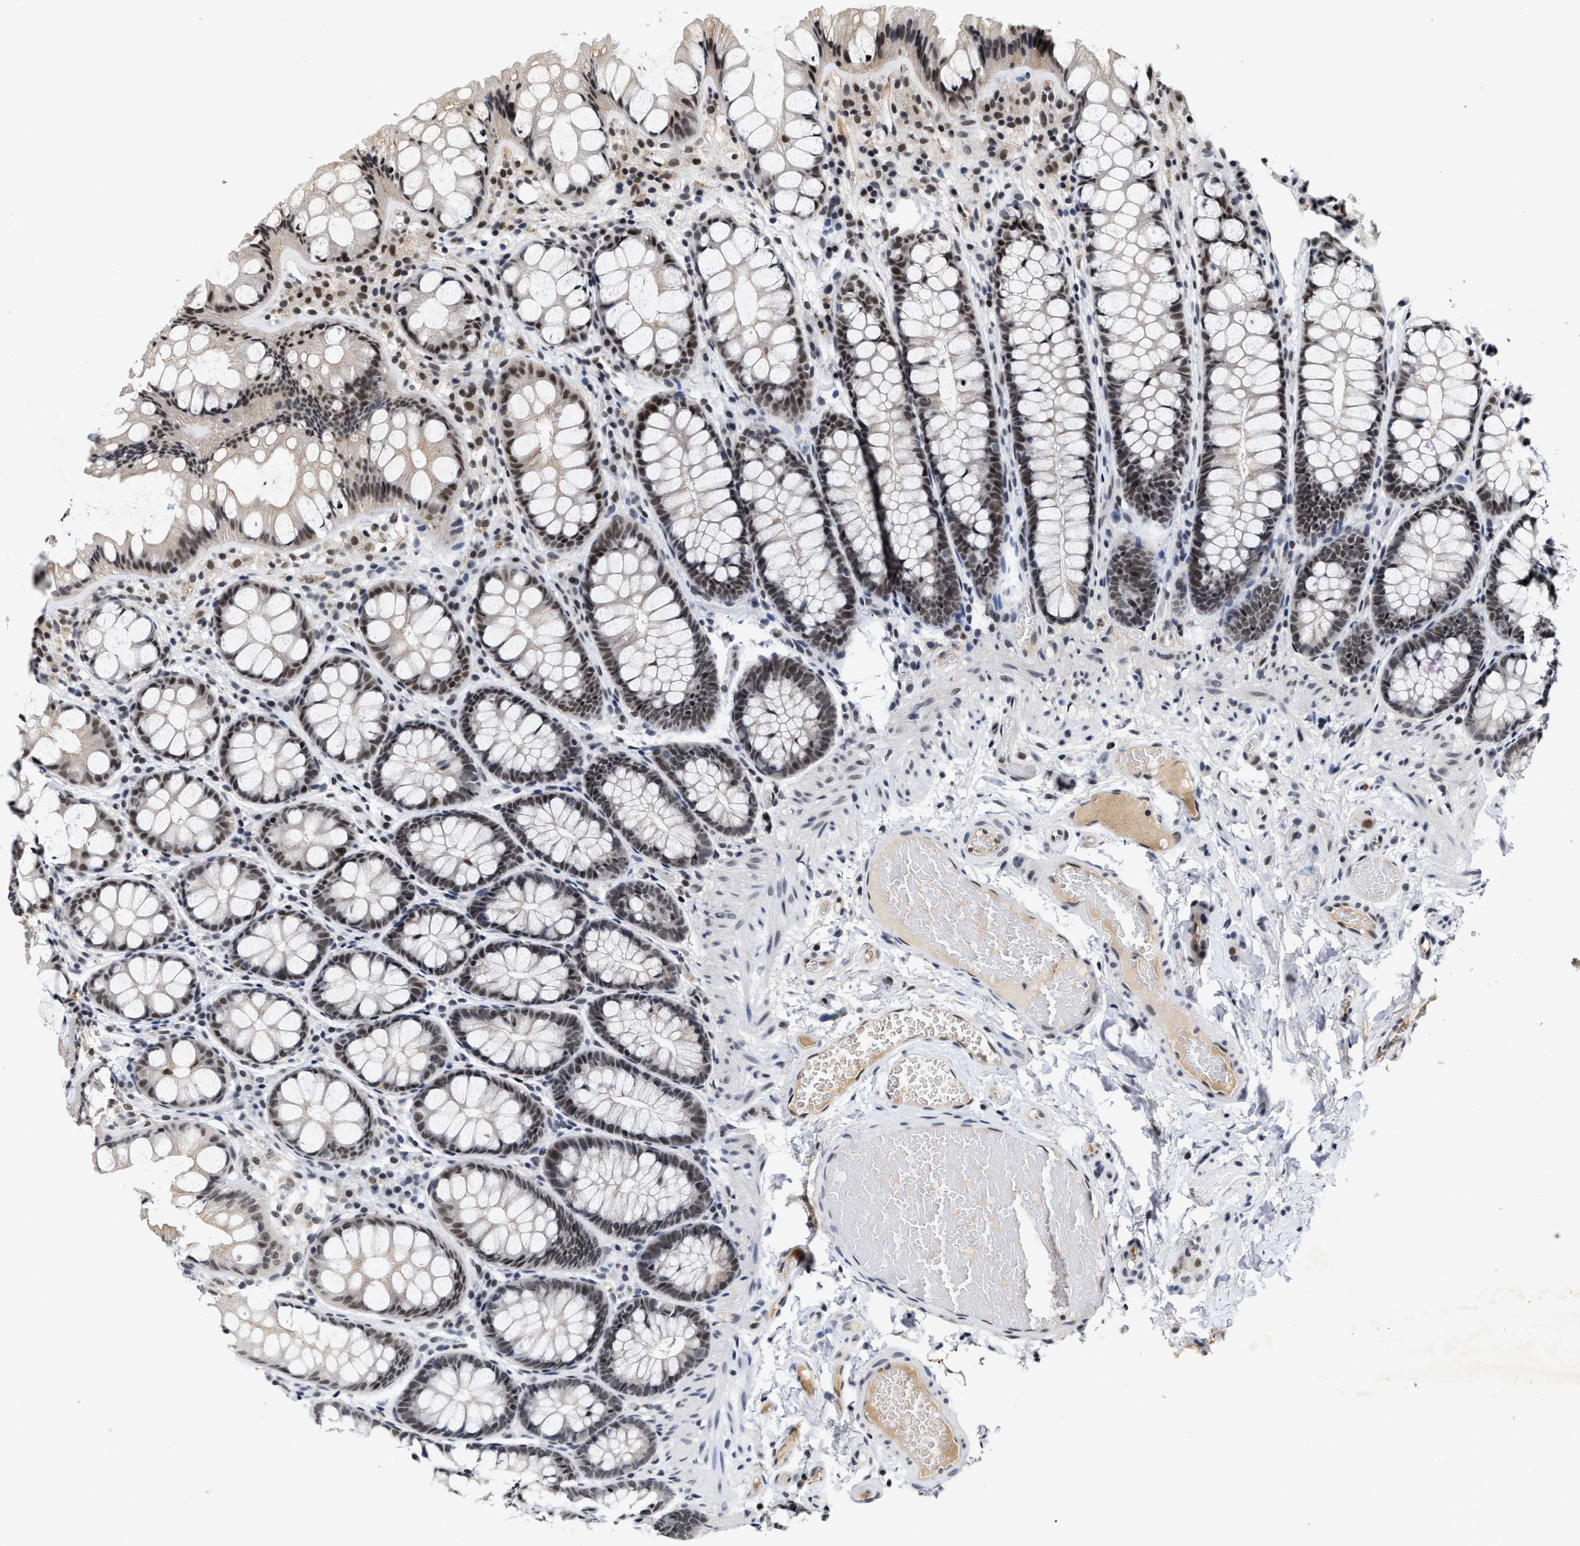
{"staining": {"intensity": "weak", "quantity": "25%-75%", "location": "nuclear"}, "tissue": "colon", "cell_type": "Endothelial cells", "image_type": "normal", "snomed": [{"axis": "morphology", "description": "Normal tissue, NOS"}, {"axis": "topography", "description": "Colon"}], "caption": "Immunohistochemistry (IHC) (DAB (3,3'-diaminobenzidine)) staining of unremarkable human colon shows weak nuclear protein expression in about 25%-75% of endothelial cells.", "gene": "INIP", "patient": {"sex": "male", "age": 47}}